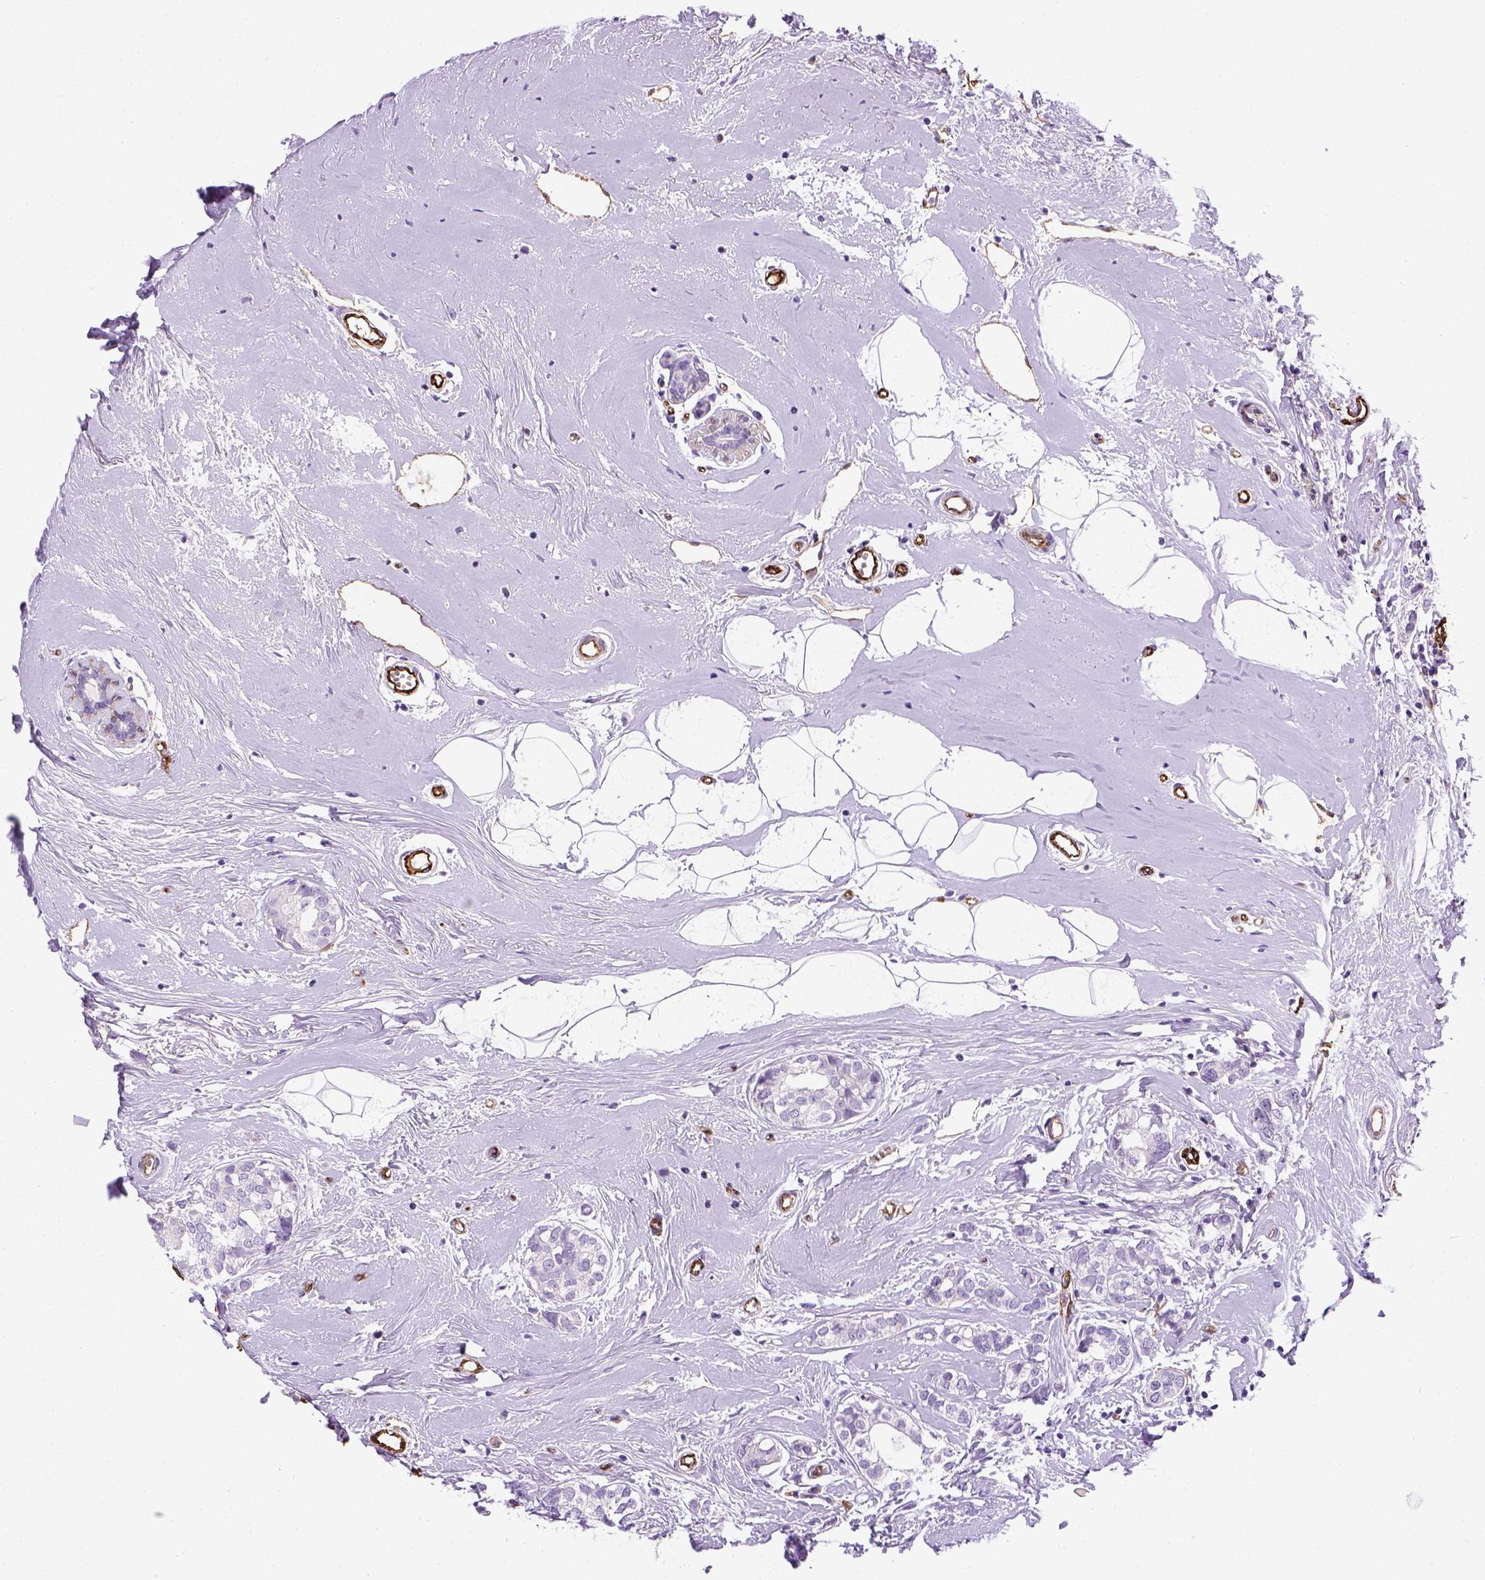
{"staining": {"intensity": "negative", "quantity": "none", "location": "none"}, "tissue": "breast cancer", "cell_type": "Tumor cells", "image_type": "cancer", "snomed": [{"axis": "morphology", "description": "Duct carcinoma"}, {"axis": "topography", "description": "Breast"}], "caption": "Immunohistochemistry (IHC) micrograph of intraductal carcinoma (breast) stained for a protein (brown), which shows no staining in tumor cells.", "gene": "VWF", "patient": {"sex": "female", "age": 40}}